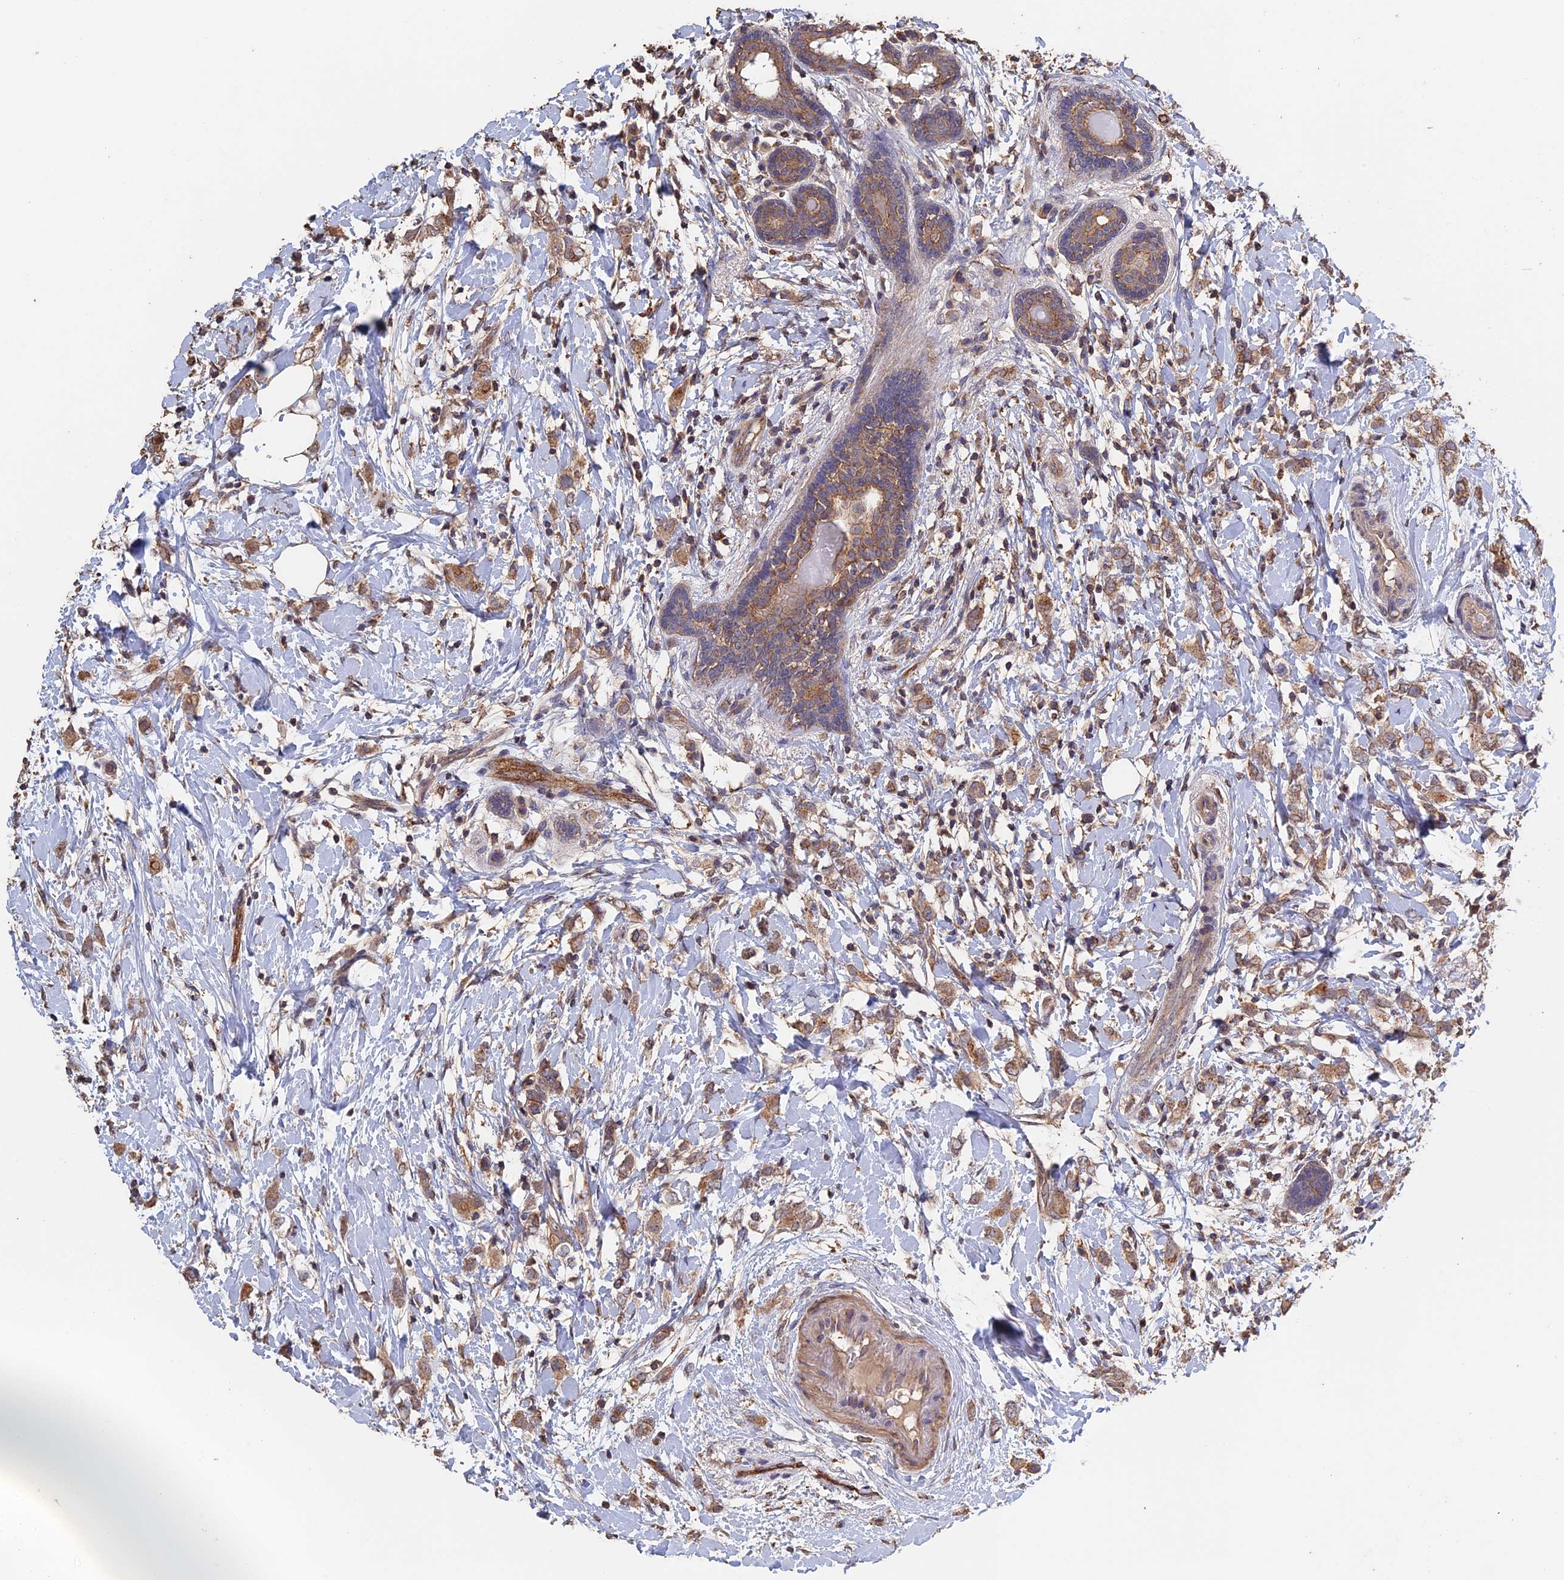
{"staining": {"intensity": "moderate", "quantity": ">75%", "location": "cytoplasmic/membranous"}, "tissue": "breast cancer", "cell_type": "Tumor cells", "image_type": "cancer", "snomed": [{"axis": "morphology", "description": "Normal tissue, NOS"}, {"axis": "morphology", "description": "Lobular carcinoma"}, {"axis": "topography", "description": "Breast"}], "caption": "IHC photomicrograph of neoplastic tissue: lobular carcinoma (breast) stained using immunohistochemistry (IHC) displays medium levels of moderate protein expression localized specifically in the cytoplasmic/membranous of tumor cells, appearing as a cytoplasmic/membranous brown color.", "gene": "PIGQ", "patient": {"sex": "female", "age": 47}}